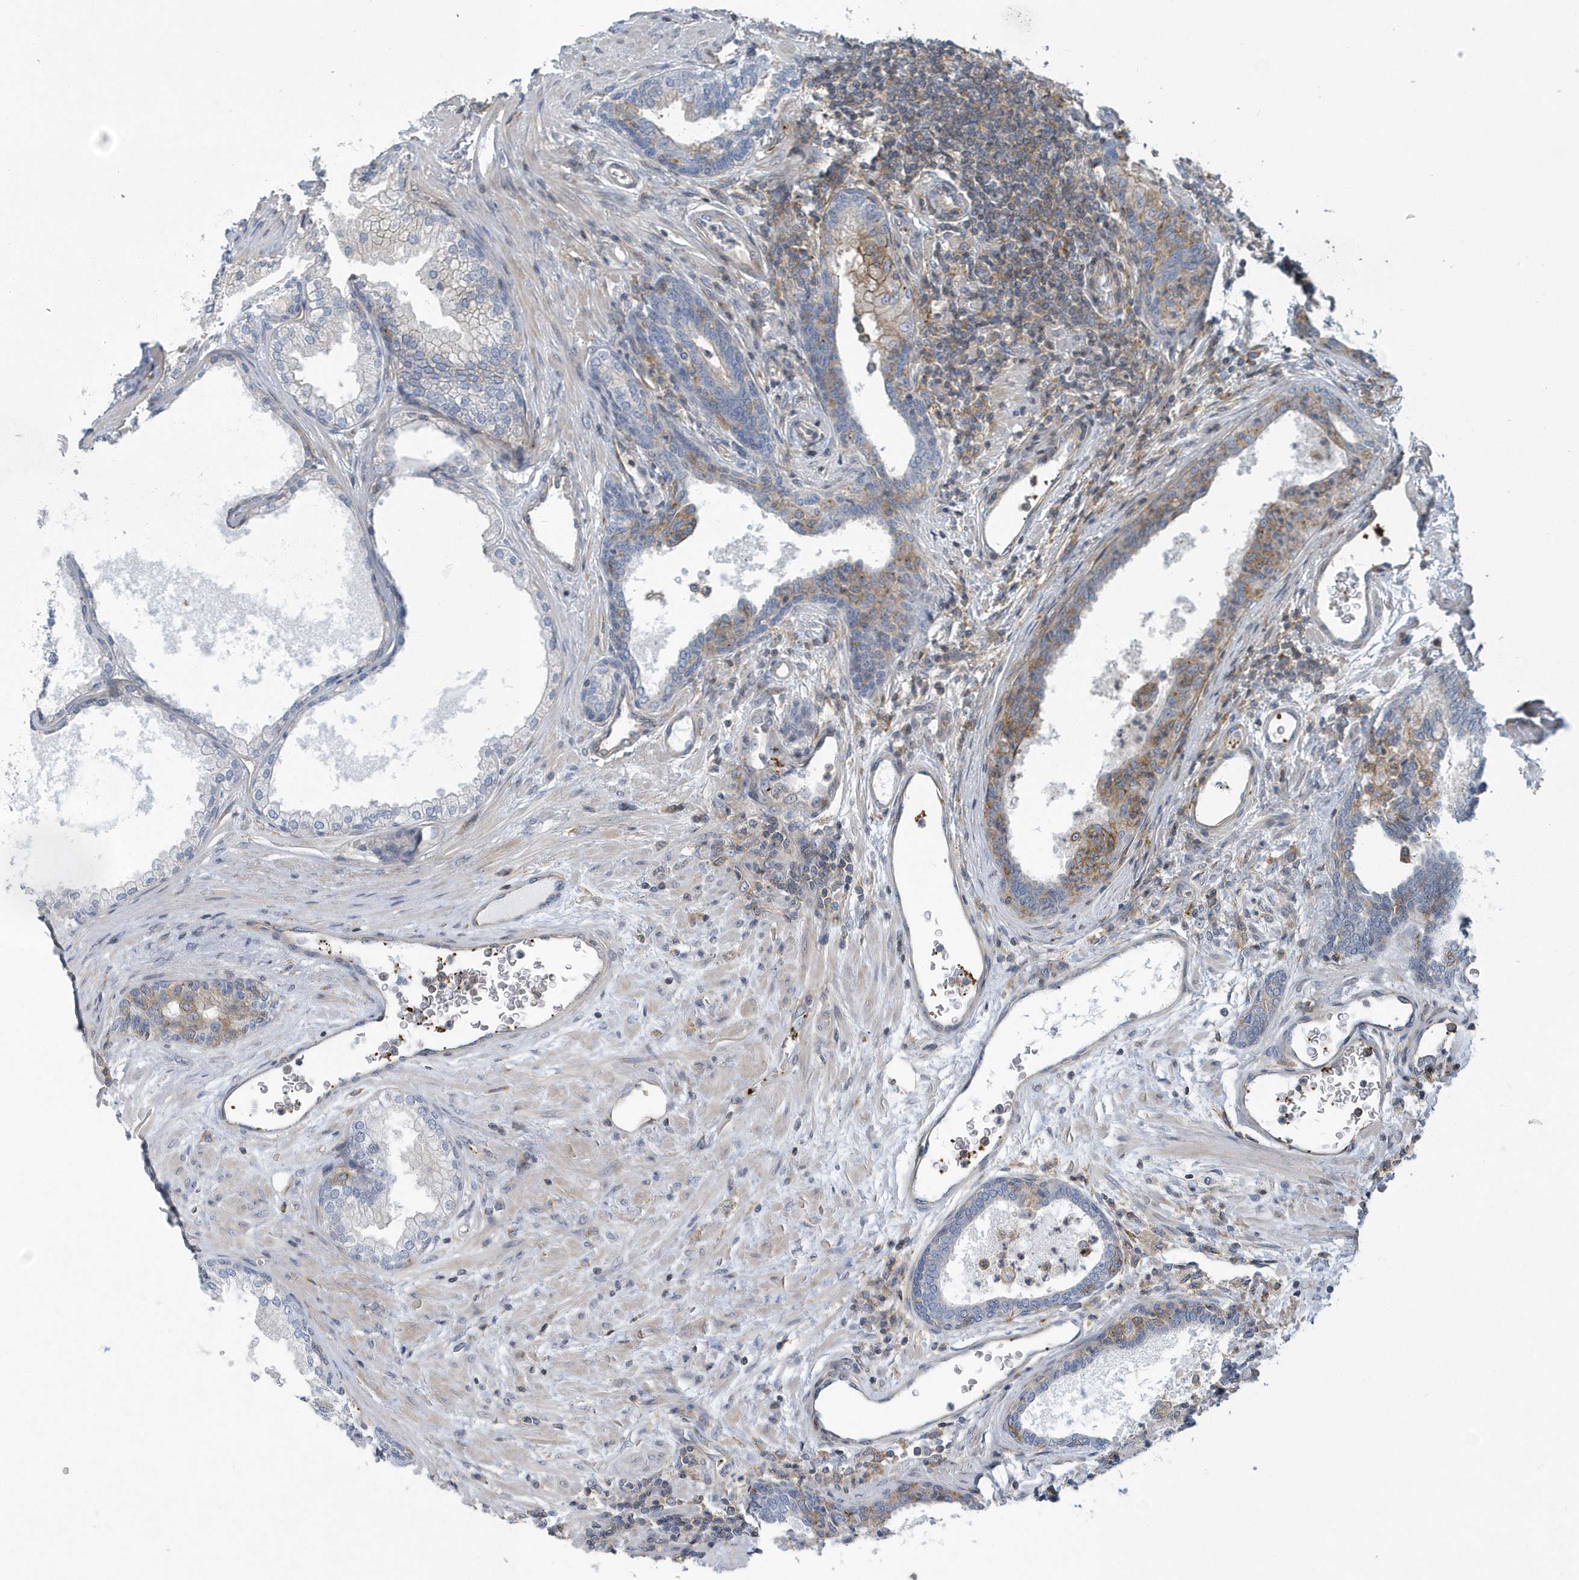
{"staining": {"intensity": "moderate", "quantity": "<25%", "location": "cytoplasmic/membranous"}, "tissue": "prostate", "cell_type": "Glandular cells", "image_type": "normal", "snomed": [{"axis": "morphology", "description": "Normal tissue, NOS"}, {"axis": "topography", "description": "Prostate"}], "caption": "IHC photomicrograph of normal prostate: human prostate stained using IHC shows low levels of moderate protein expression localized specifically in the cytoplasmic/membranous of glandular cells, appearing as a cytoplasmic/membranous brown color.", "gene": "ARAP2", "patient": {"sex": "male", "age": 76}}